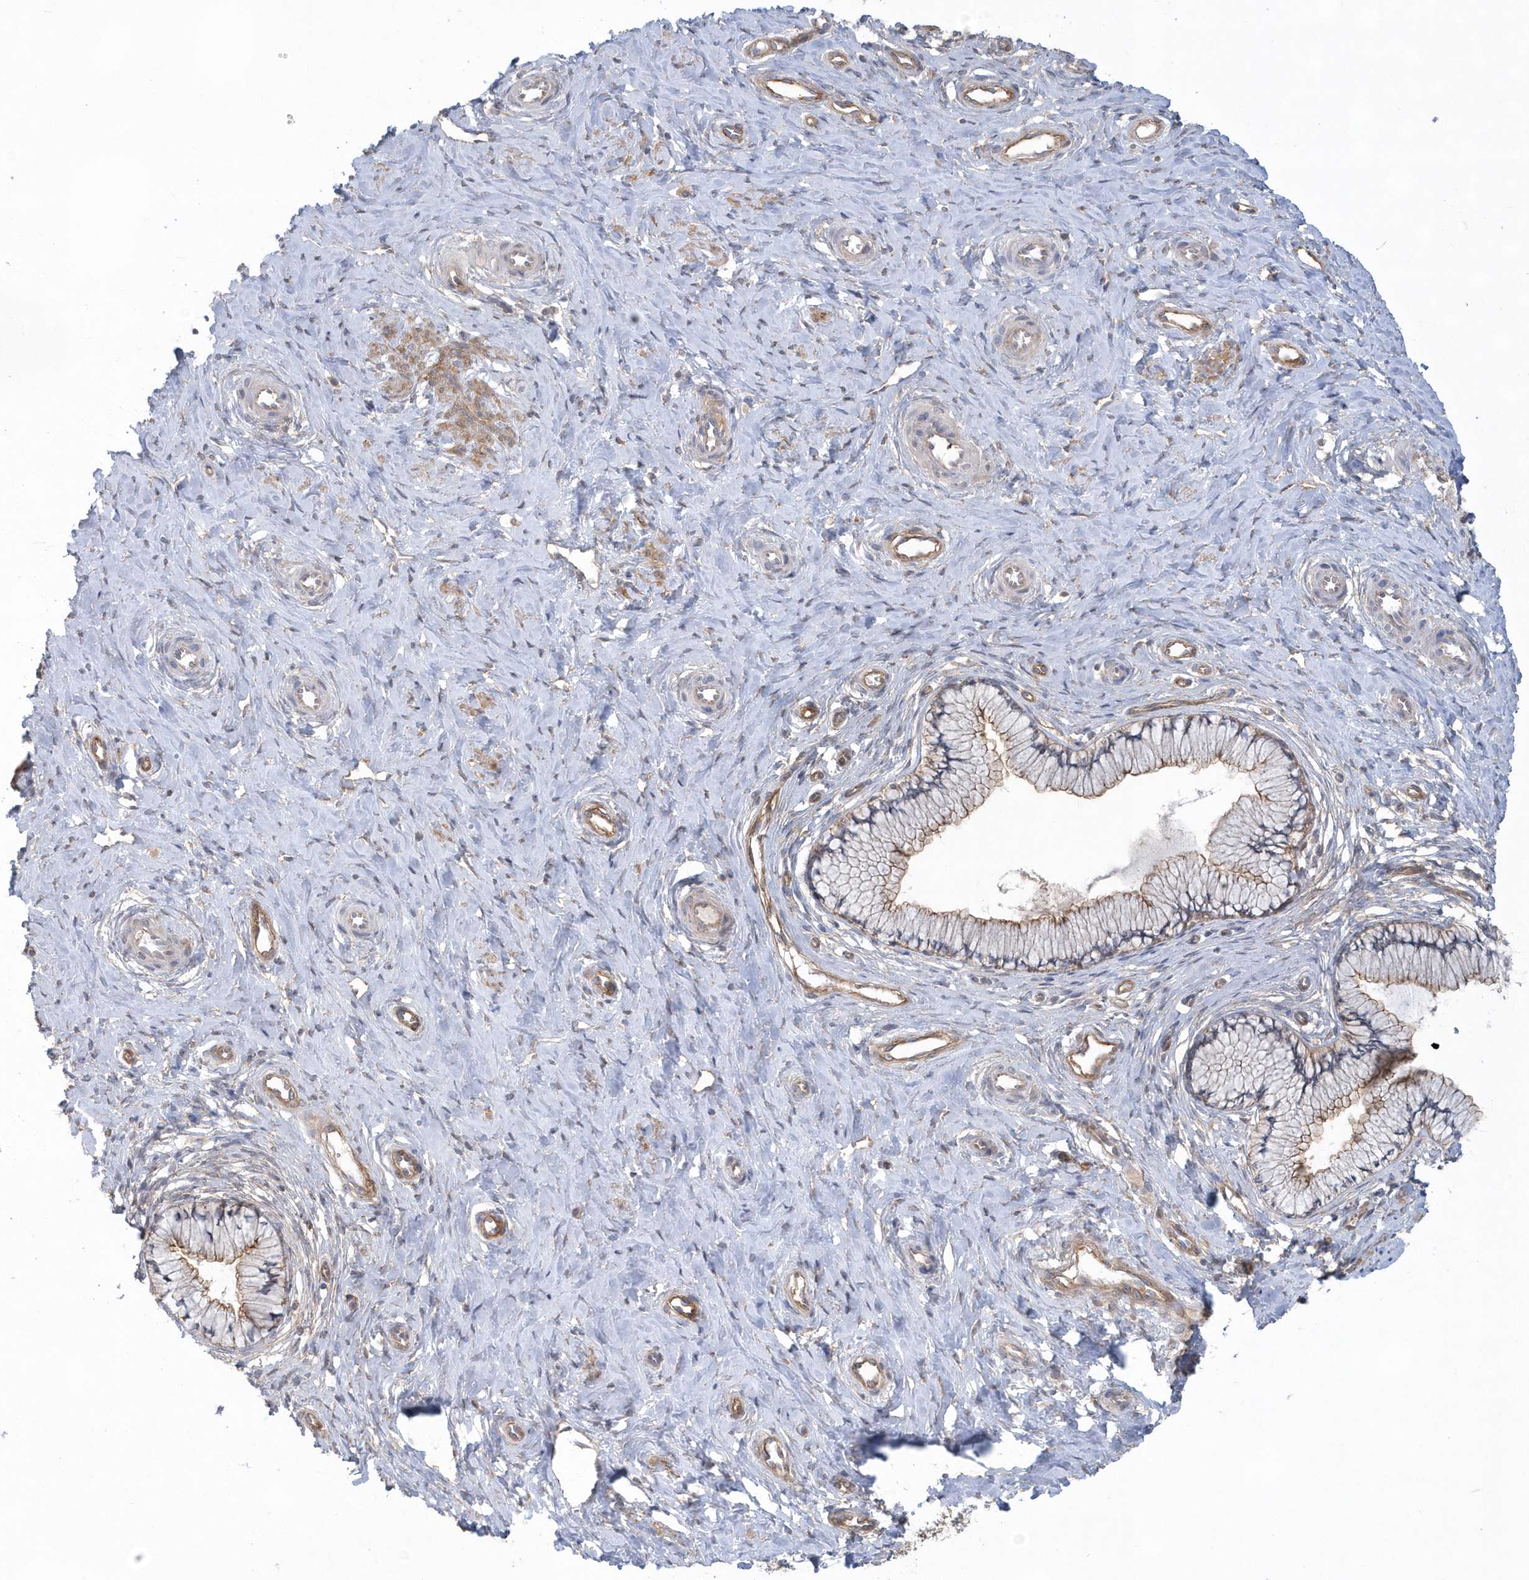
{"staining": {"intensity": "moderate", "quantity": "25%-75%", "location": "cytoplasmic/membranous"}, "tissue": "cervix", "cell_type": "Glandular cells", "image_type": "normal", "snomed": [{"axis": "morphology", "description": "Normal tissue, NOS"}, {"axis": "topography", "description": "Cervix"}], "caption": "The image reveals a brown stain indicating the presence of a protein in the cytoplasmic/membranous of glandular cells in cervix. (IHC, brightfield microscopy, high magnification).", "gene": "RAI14", "patient": {"sex": "female", "age": 36}}